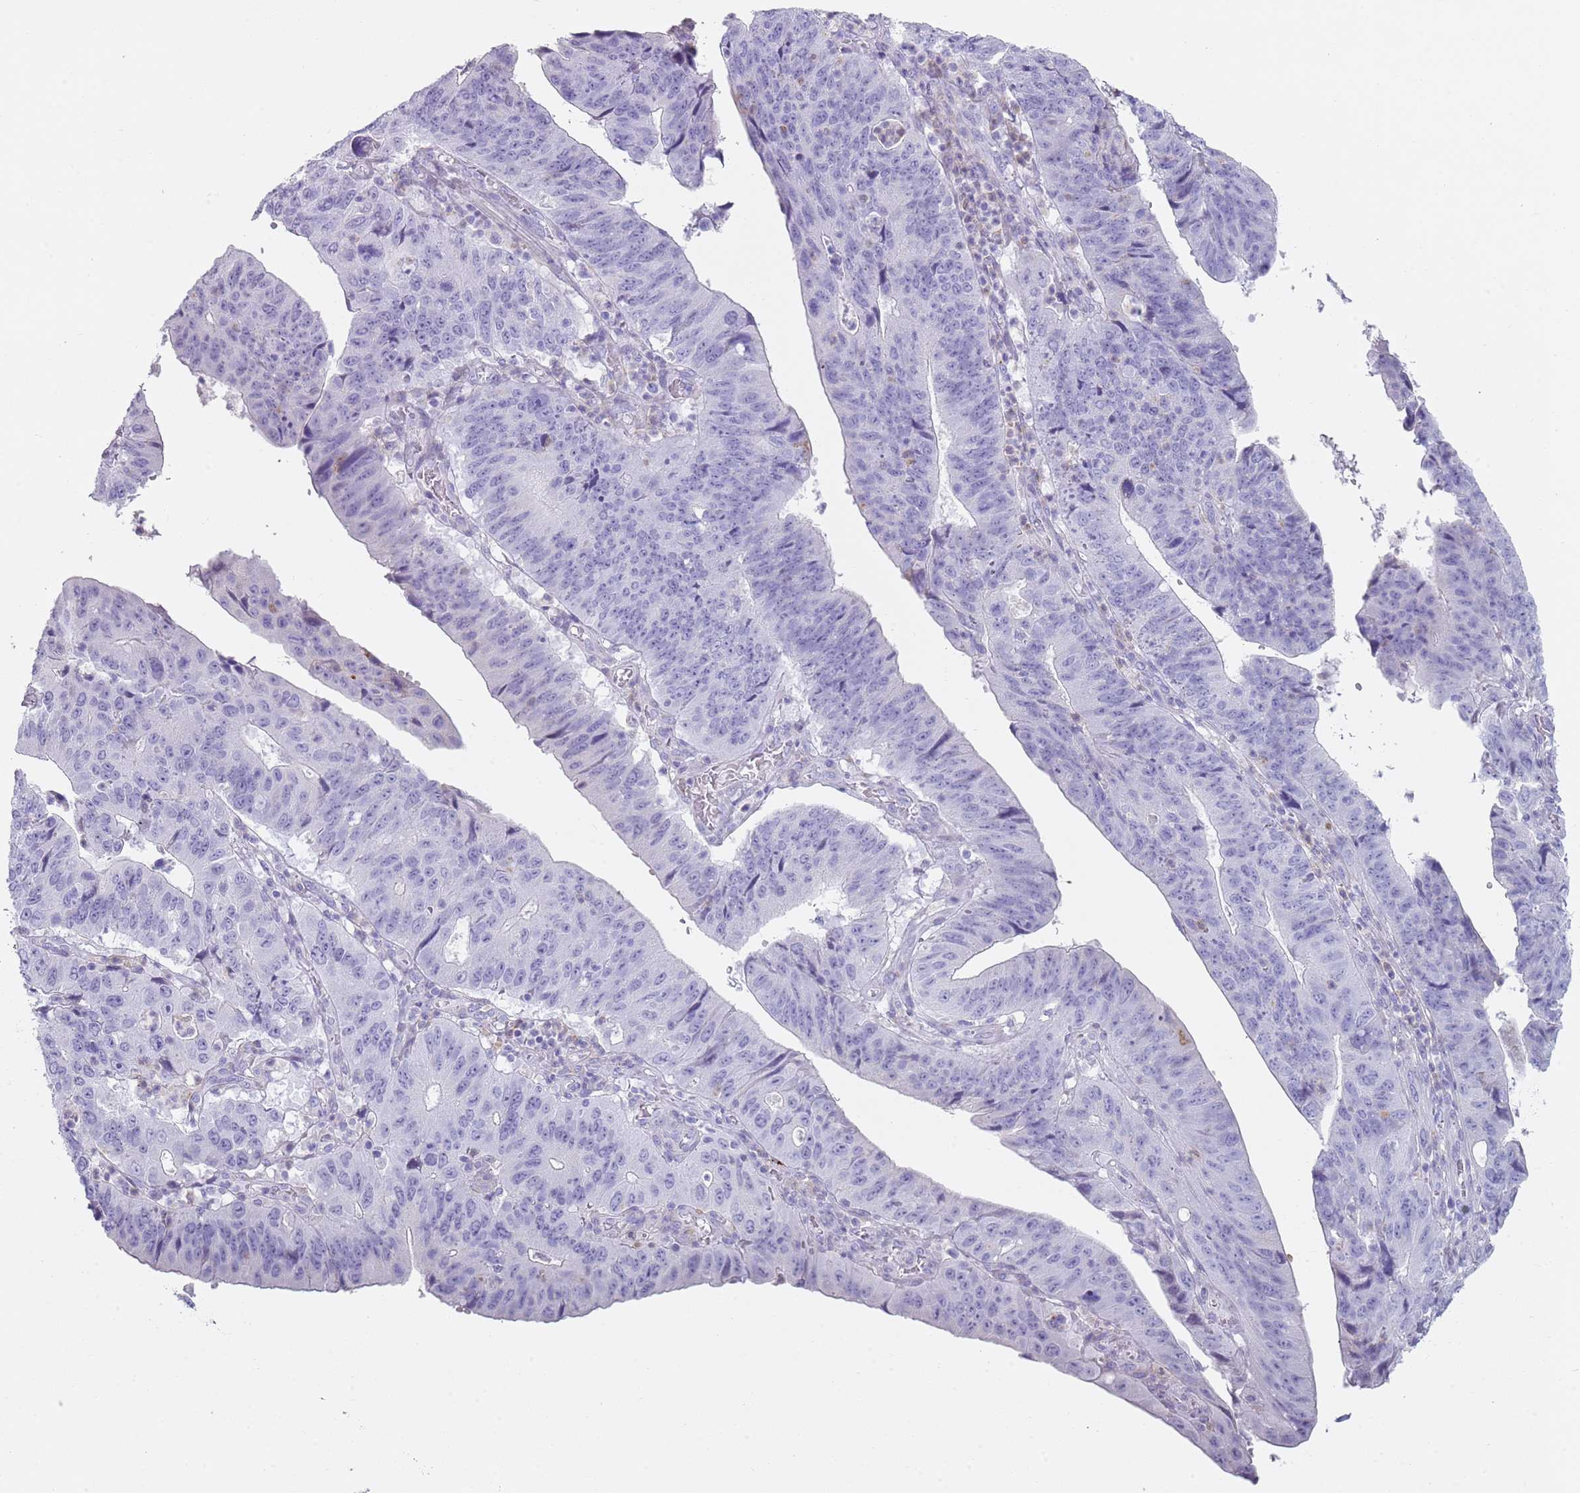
{"staining": {"intensity": "negative", "quantity": "none", "location": "none"}, "tissue": "stomach cancer", "cell_type": "Tumor cells", "image_type": "cancer", "snomed": [{"axis": "morphology", "description": "Adenocarcinoma, NOS"}, {"axis": "topography", "description": "Stomach"}], "caption": "This photomicrograph is of stomach cancer (adenocarcinoma) stained with immunohistochemistry to label a protein in brown with the nuclei are counter-stained blue. There is no positivity in tumor cells. (Brightfield microscopy of DAB immunohistochemistry at high magnification).", "gene": "CD177", "patient": {"sex": "male", "age": 59}}